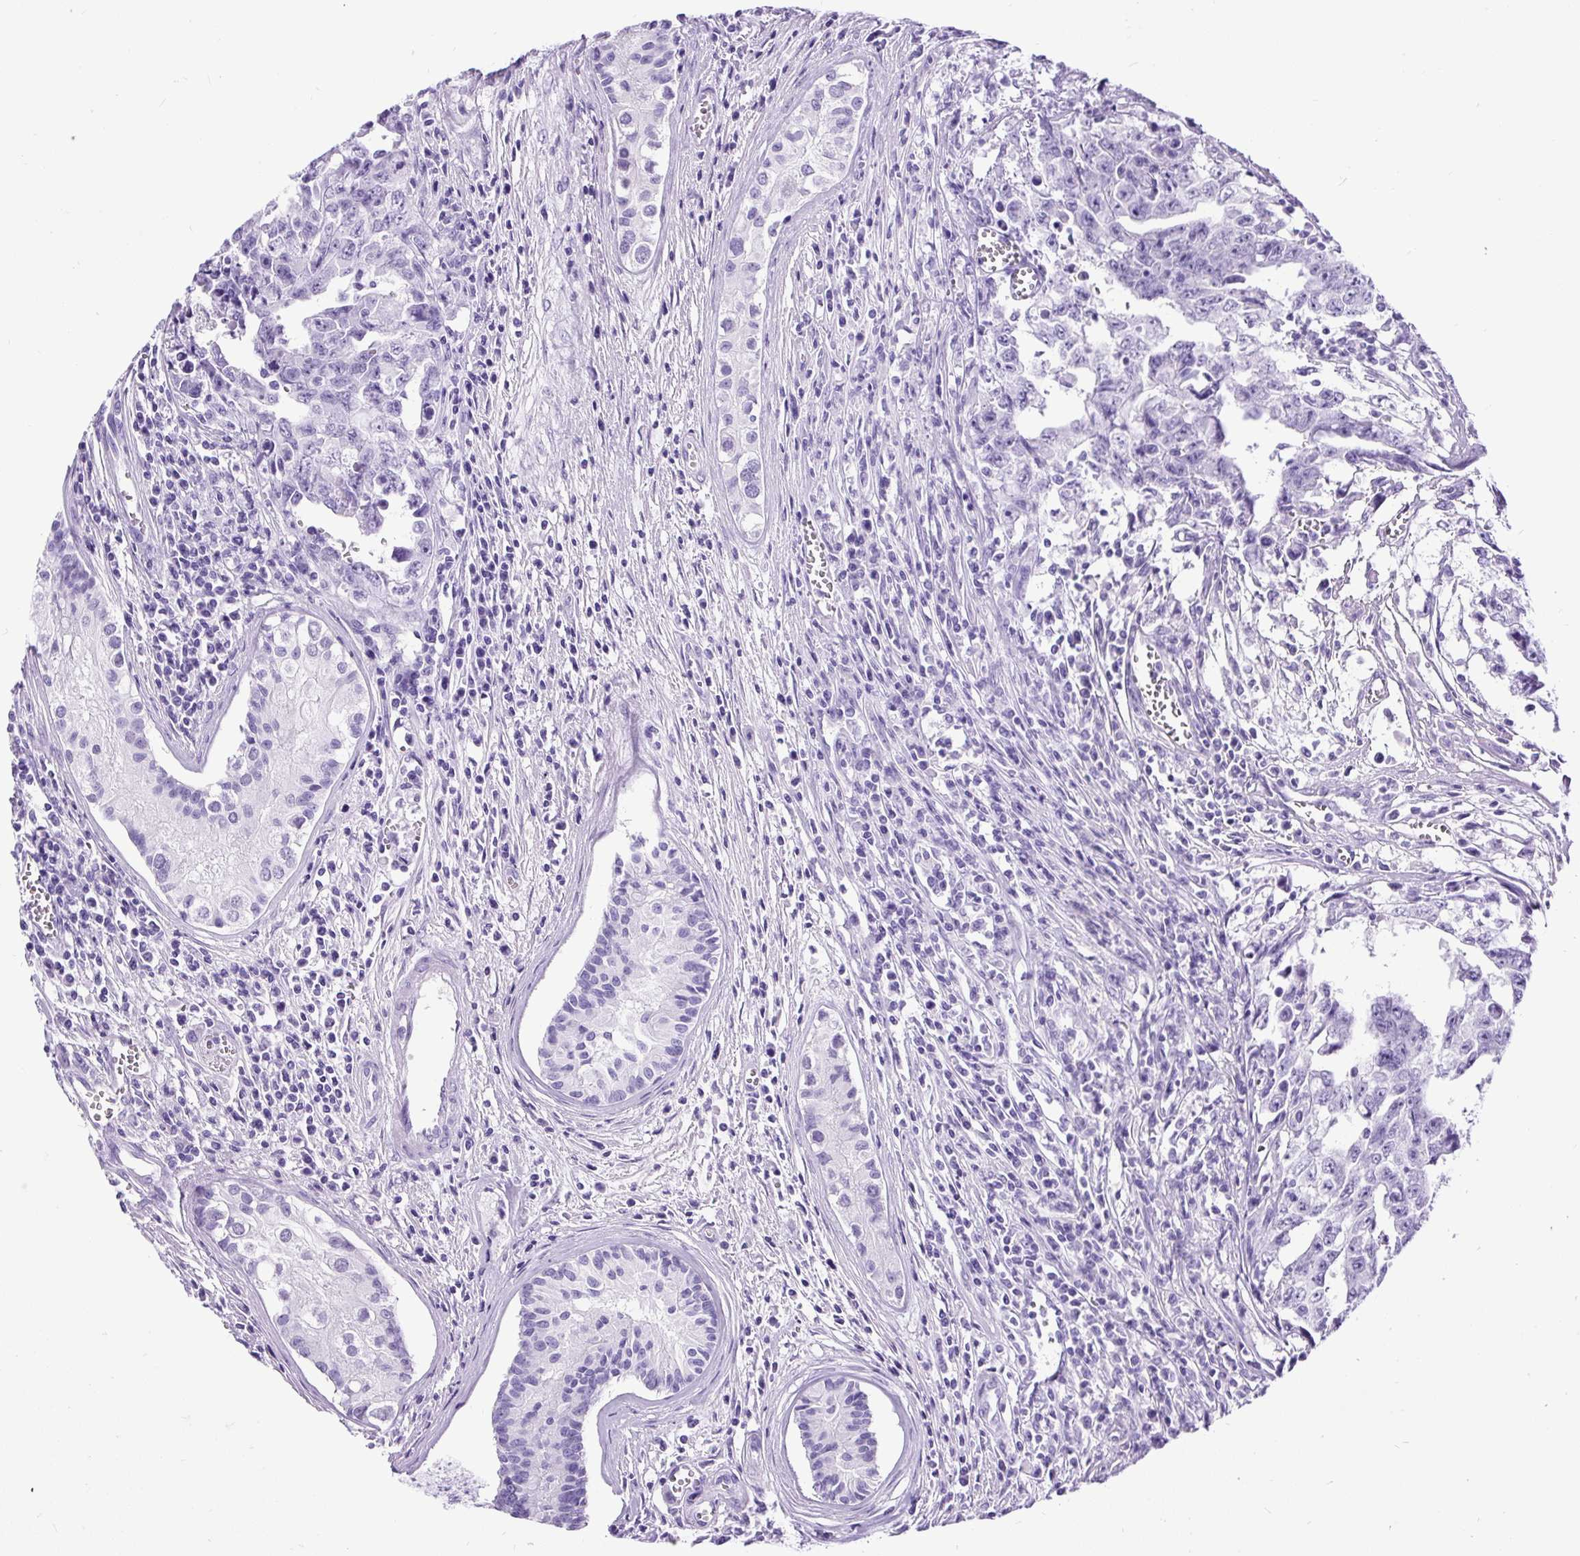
{"staining": {"intensity": "negative", "quantity": "none", "location": "none"}, "tissue": "testis cancer", "cell_type": "Tumor cells", "image_type": "cancer", "snomed": [{"axis": "morphology", "description": "Carcinoma, Embryonal, NOS"}, {"axis": "topography", "description": "Testis"}], "caption": "This photomicrograph is of testis embryonal carcinoma stained with immunohistochemistry (IHC) to label a protein in brown with the nuclei are counter-stained blue. There is no positivity in tumor cells.", "gene": "PDIA2", "patient": {"sex": "male", "age": 24}}